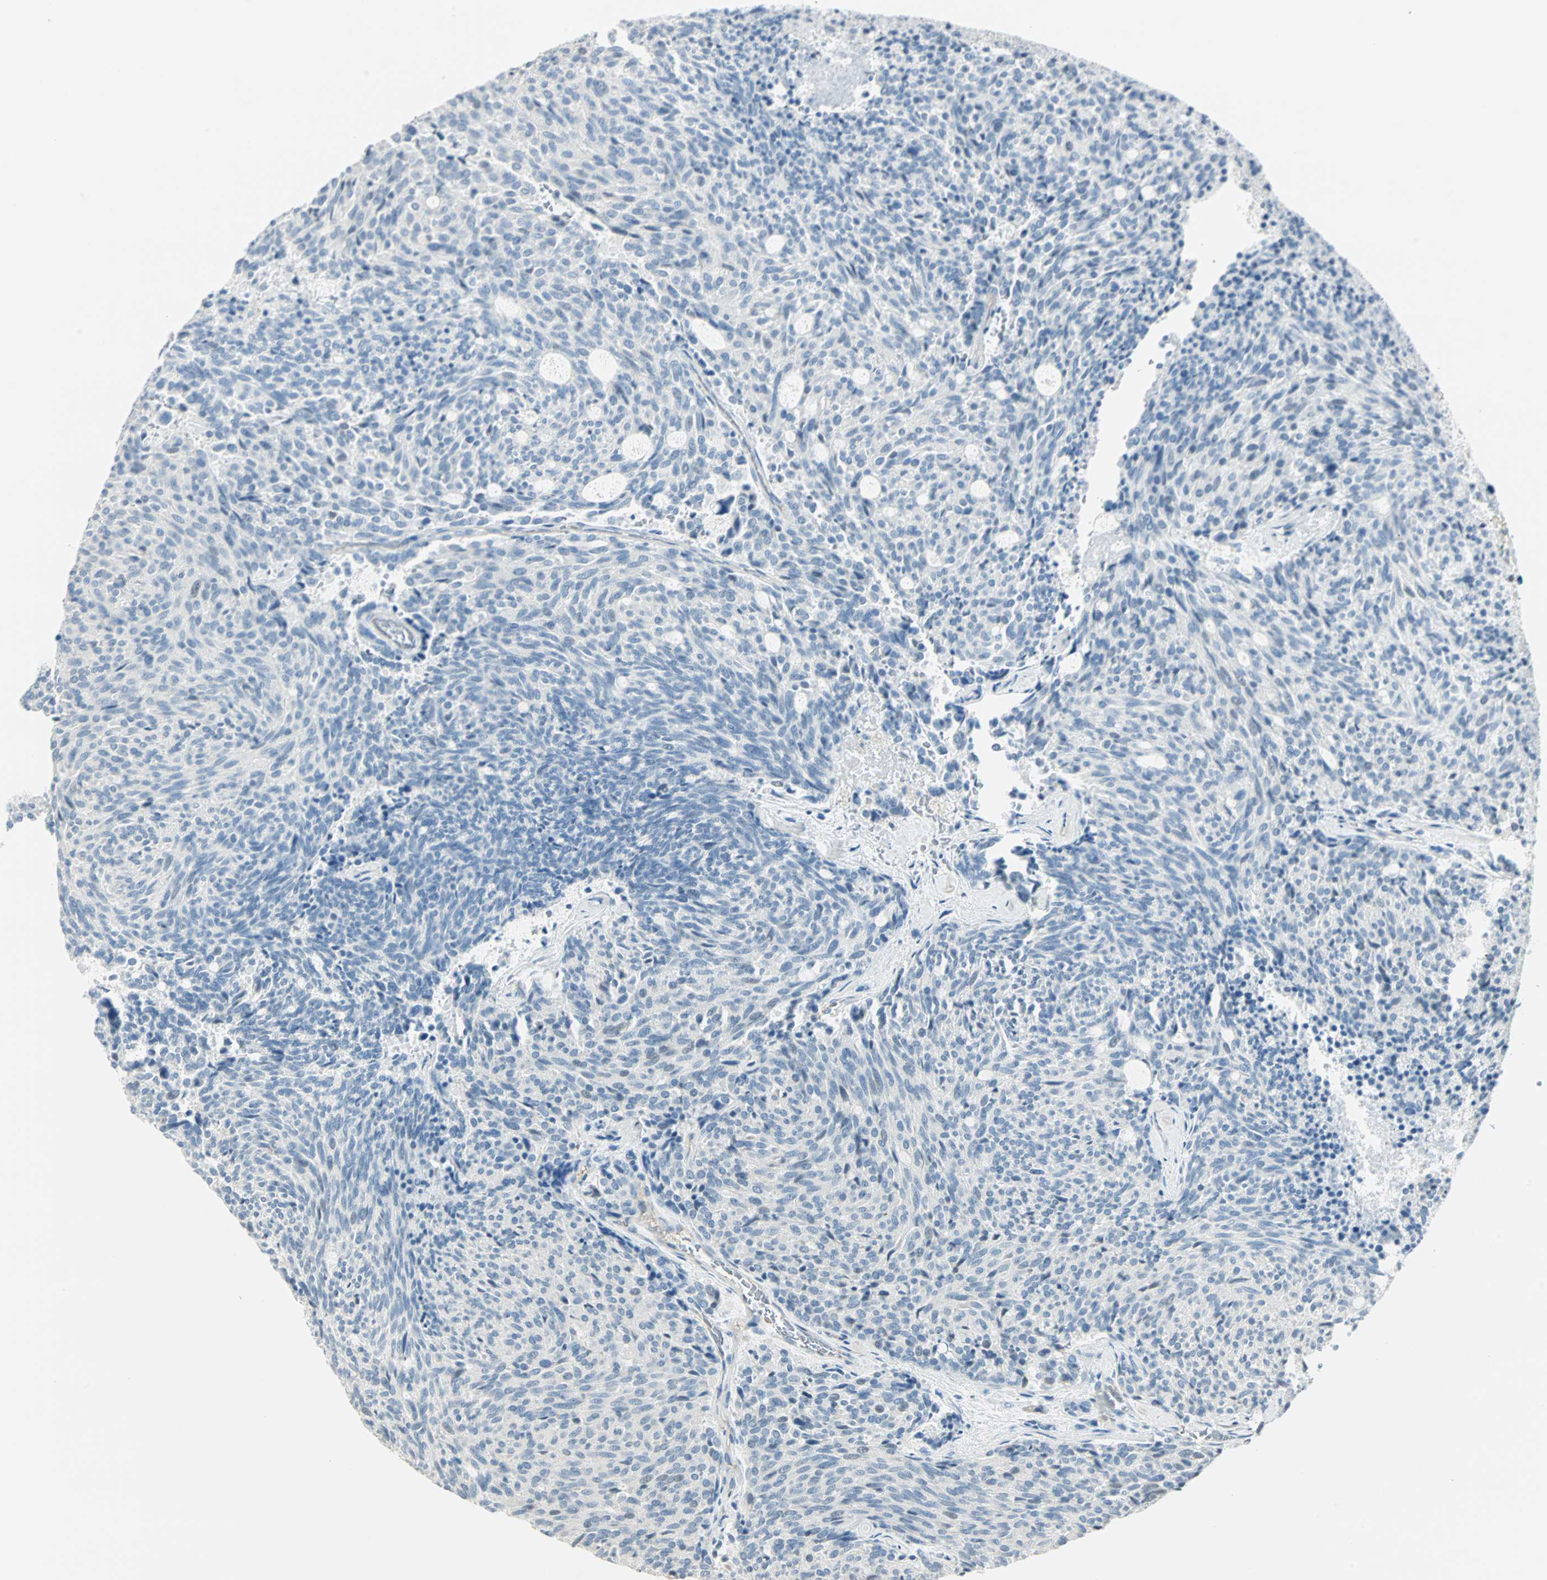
{"staining": {"intensity": "negative", "quantity": "none", "location": "none"}, "tissue": "carcinoid", "cell_type": "Tumor cells", "image_type": "cancer", "snomed": [{"axis": "morphology", "description": "Carcinoid, malignant, NOS"}, {"axis": "topography", "description": "Pancreas"}], "caption": "Immunohistochemistry (IHC) image of carcinoid (malignant) stained for a protein (brown), which demonstrates no positivity in tumor cells. (Stains: DAB (3,3'-diaminobenzidine) immunohistochemistry (IHC) with hematoxylin counter stain, Microscopy: brightfield microscopy at high magnification).", "gene": "MLLT10", "patient": {"sex": "female", "age": 54}}